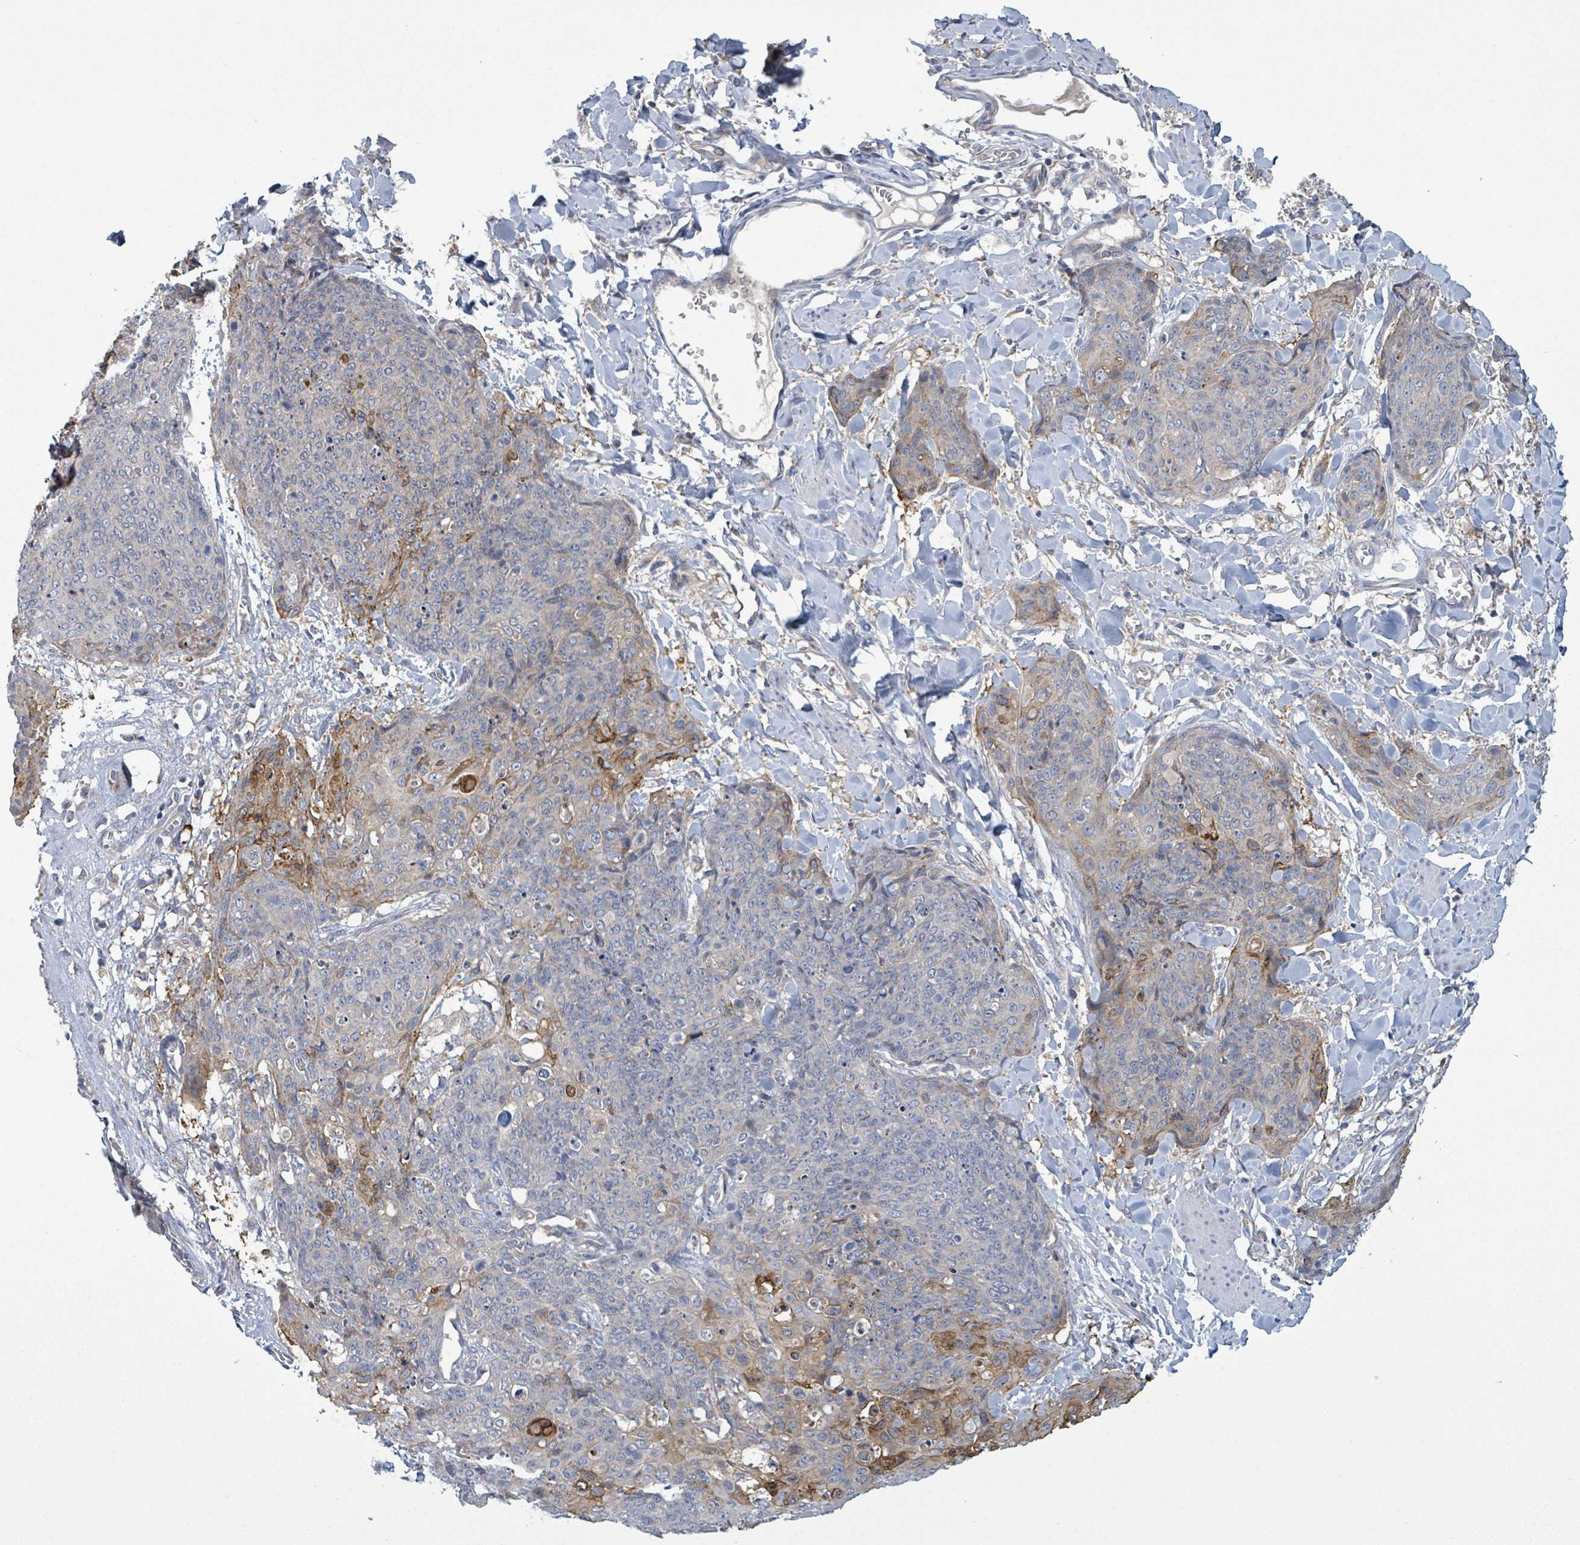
{"staining": {"intensity": "moderate", "quantity": "<25%", "location": "cytoplasmic/membranous"}, "tissue": "skin cancer", "cell_type": "Tumor cells", "image_type": "cancer", "snomed": [{"axis": "morphology", "description": "Squamous cell carcinoma, NOS"}, {"axis": "topography", "description": "Skin"}, {"axis": "topography", "description": "Vulva"}], "caption": "The photomicrograph reveals staining of skin cancer, revealing moderate cytoplasmic/membranous protein staining (brown color) within tumor cells. (DAB IHC with brightfield microscopy, high magnification).", "gene": "ATP13A1", "patient": {"sex": "female", "age": 85}}